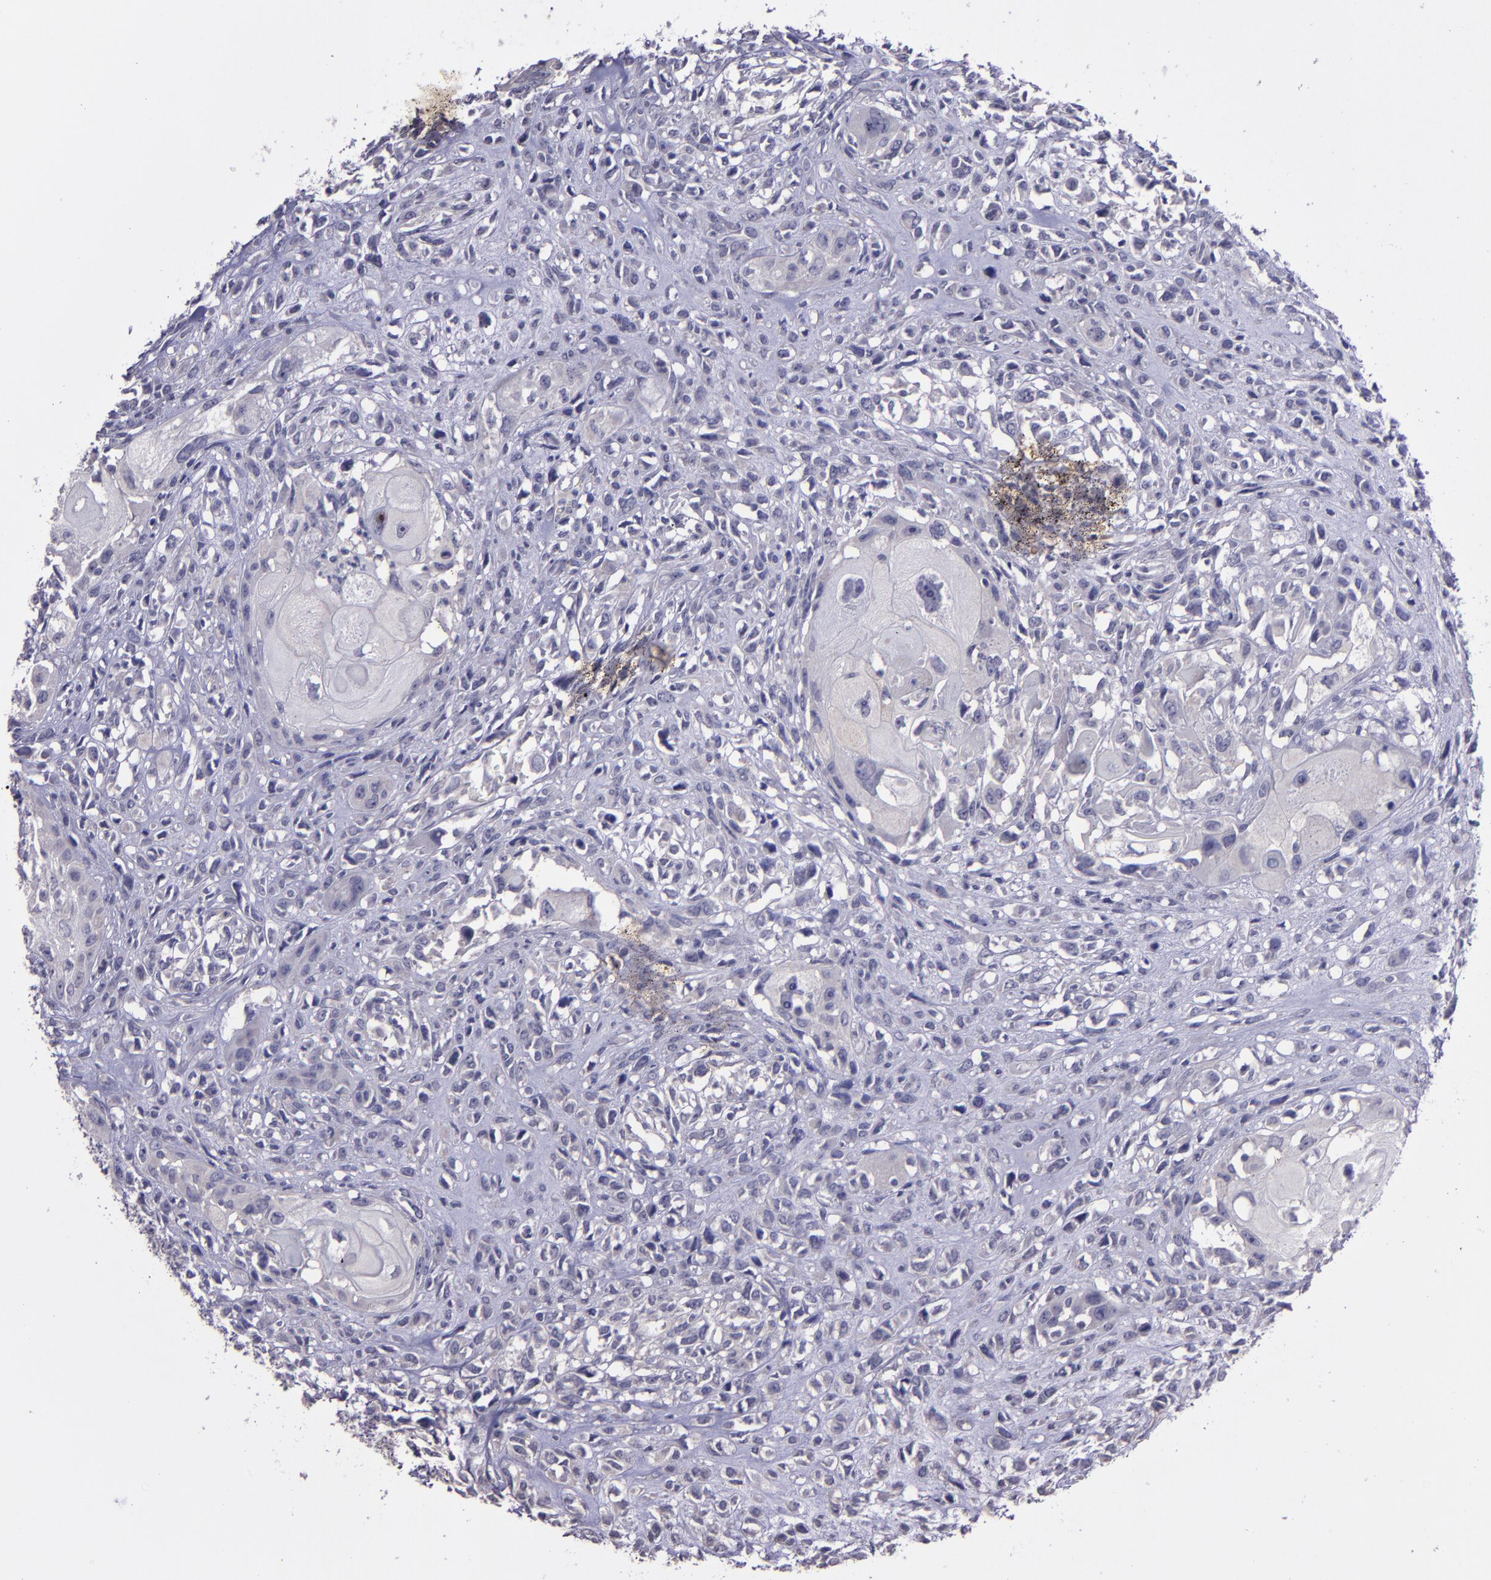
{"staining": {"intensity": "negative", "quantity": "none", "location": "none"}, "tissue": "head and neck cancer", "cell_type": "Tumor cells", "image_type": "cancer", "snomed": [{"axis": "morphology", "description": "Neoplasm, malignant, NOS"}, {"axis": "topography", "description": "Salivary gland"}, {"axis": "topography", "description": "Head-Neck"}], "caption": "This histopathology image is of head and neck cancer (neoplasm (malignant)) stained with IHC to label a protein in brown with the nuclei are counter-stained blue. There is no positivity in tumor cells. The staining was performed using DAB to visualize the protein expression in brown, while the nuclei were stained in blue with hematoxylin (Magnification: 20x).", "gene": "MASP1", "patient": {"sex": "male", "age": 43}}